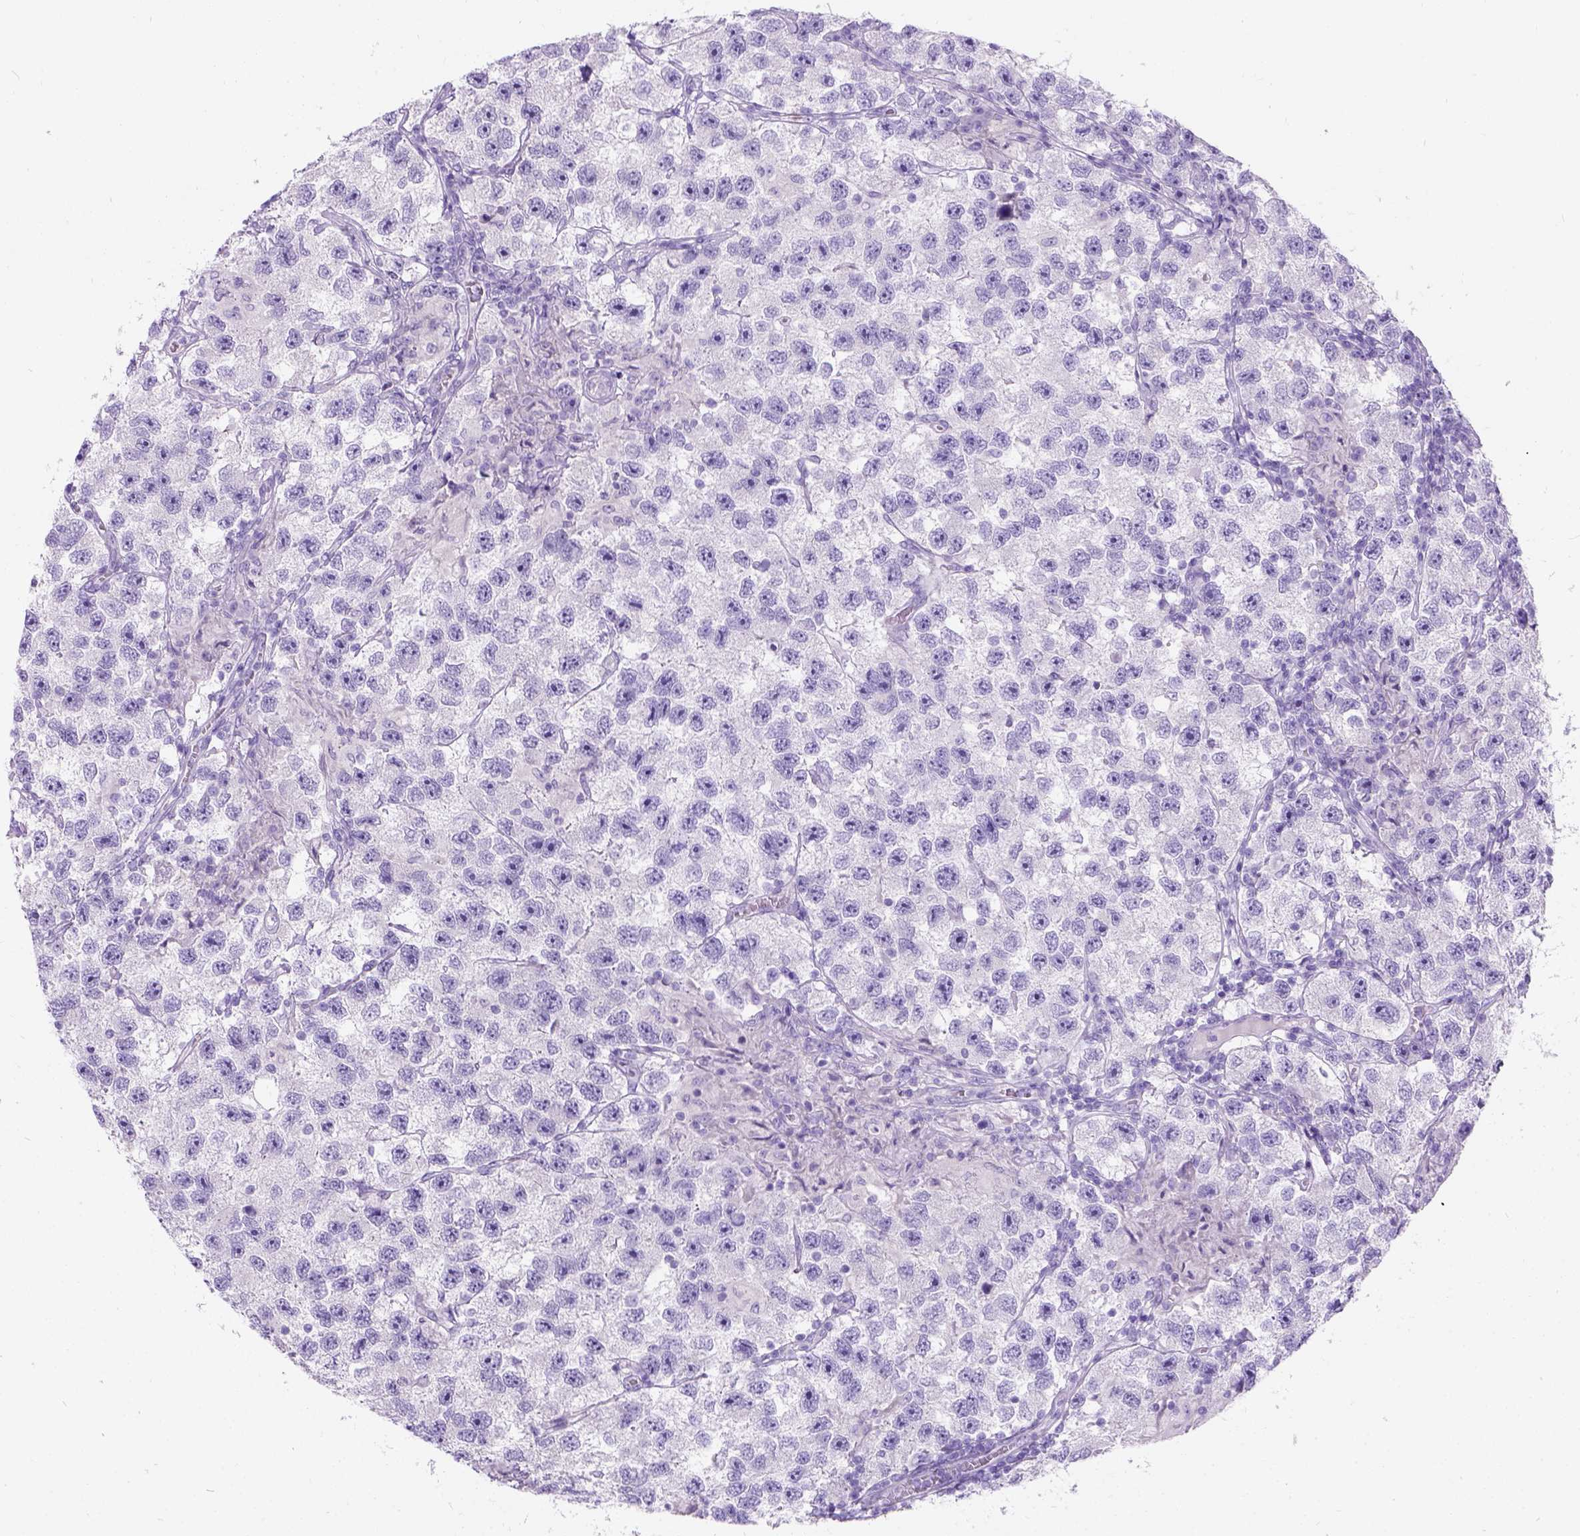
{"staining": {"intensity": "negative", "quantity": "none", "location": "none"}, "tissue": "testis cancer", "cell_type": "Tumor cells", "image_type": "cancer", "snomed": [{"axis": "morphology", "description": "Seminoma, NOS"}, {"axis": "topography", "description": "Testis"}], "caption": "A histopathology image of human testis cancer is negative for staining in tumor cells.", "gene": "C7orf57", "patient": {"sex": "male", "age": 26}}